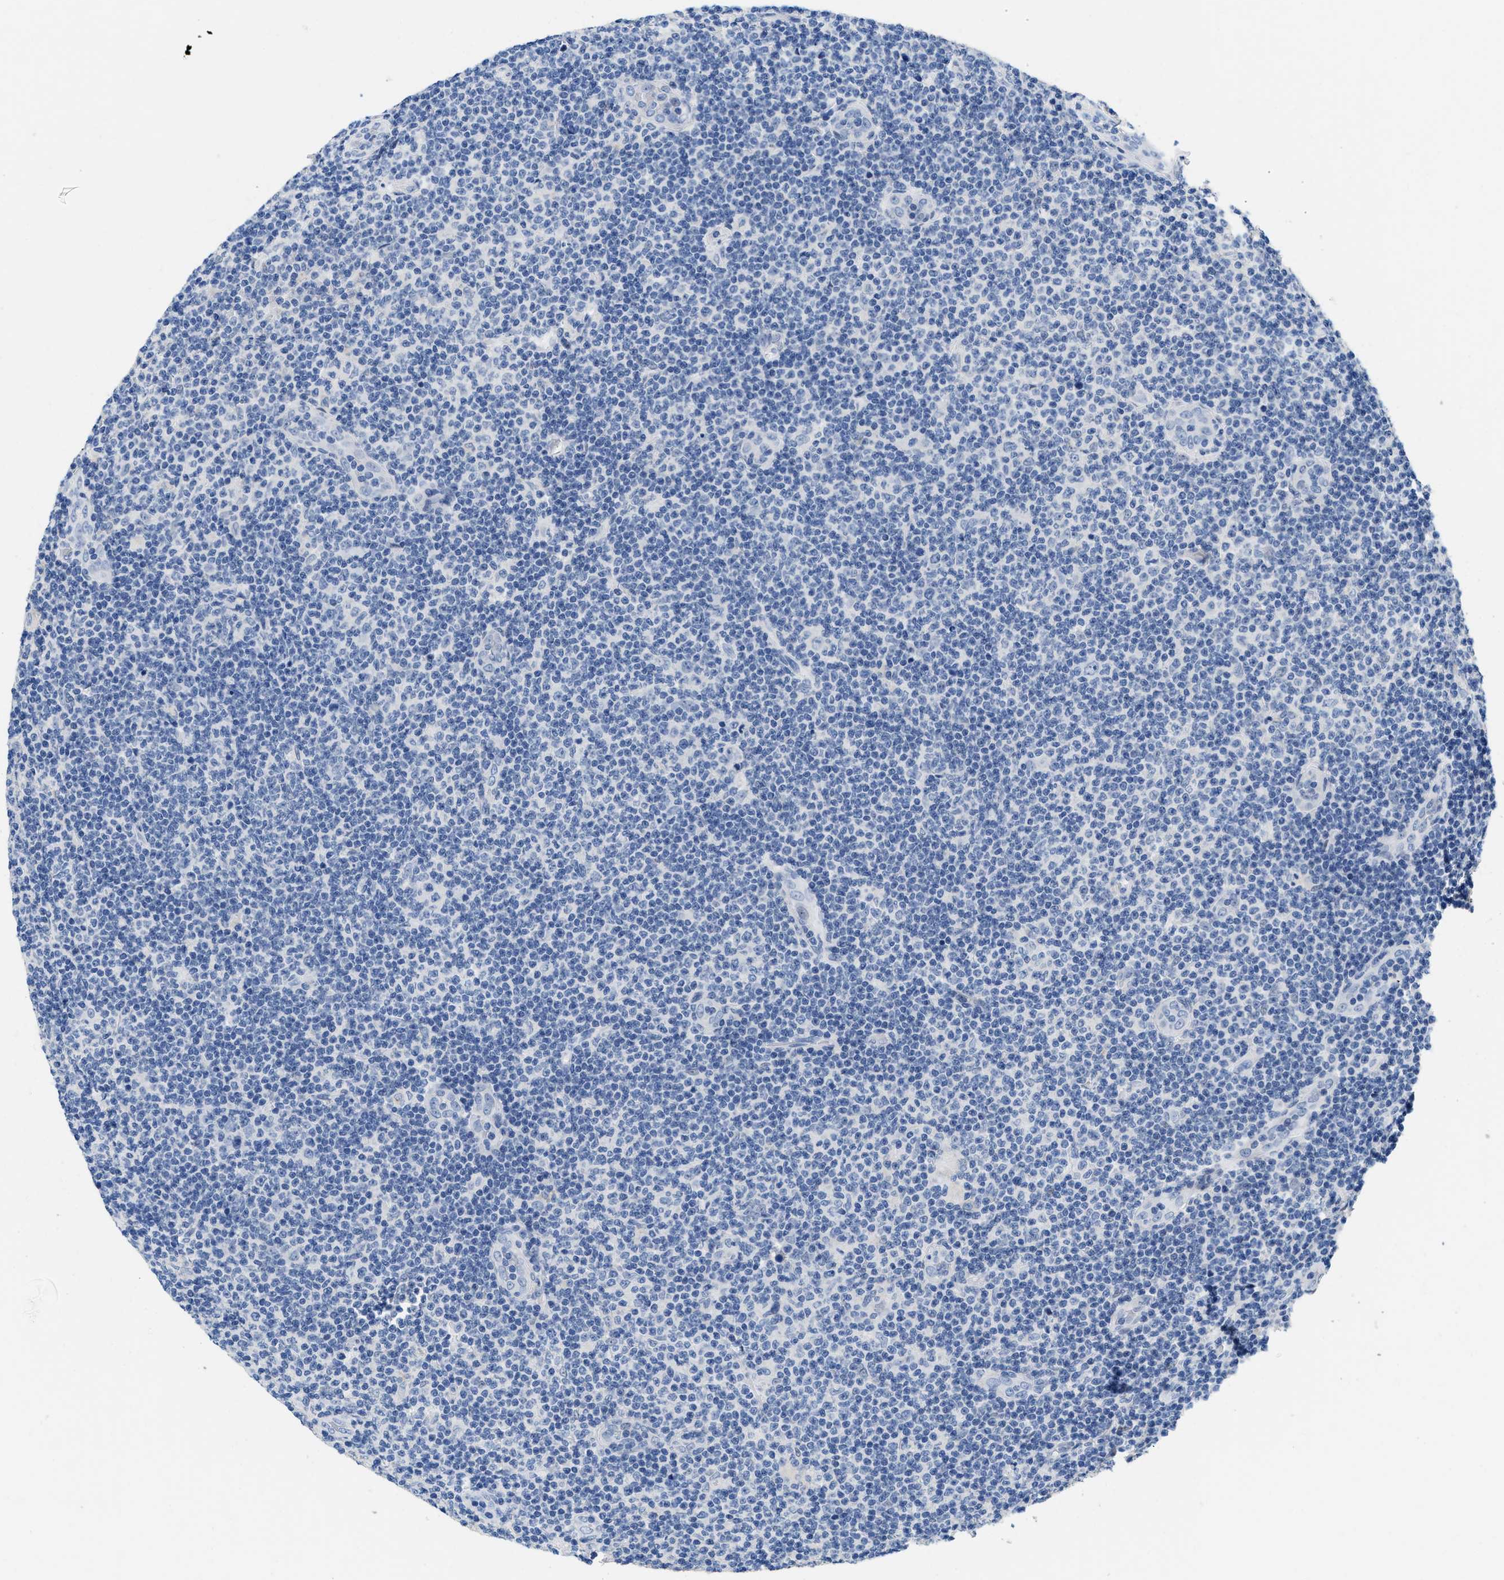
{"staining": {"intensity": "negative", "quantity": "none", "location": "none"}, "tissue": "lymphoma", "cell_type": "Tumor cells", "image_type": "cancer", "snomed": [{"axis": "morphology", "description": "Malignant lymphoma, non-Hodgkin's type, Low grade"}, {"axis": "topography", "description": "Lymph node"}], "caption": "The micrograph shows no significant expression in tumor cells of malignant lymphoma, non-Hodgkin's type (low-grade).", "gene": "NFIX", "patient": {"sex": "male", "age": 83}}